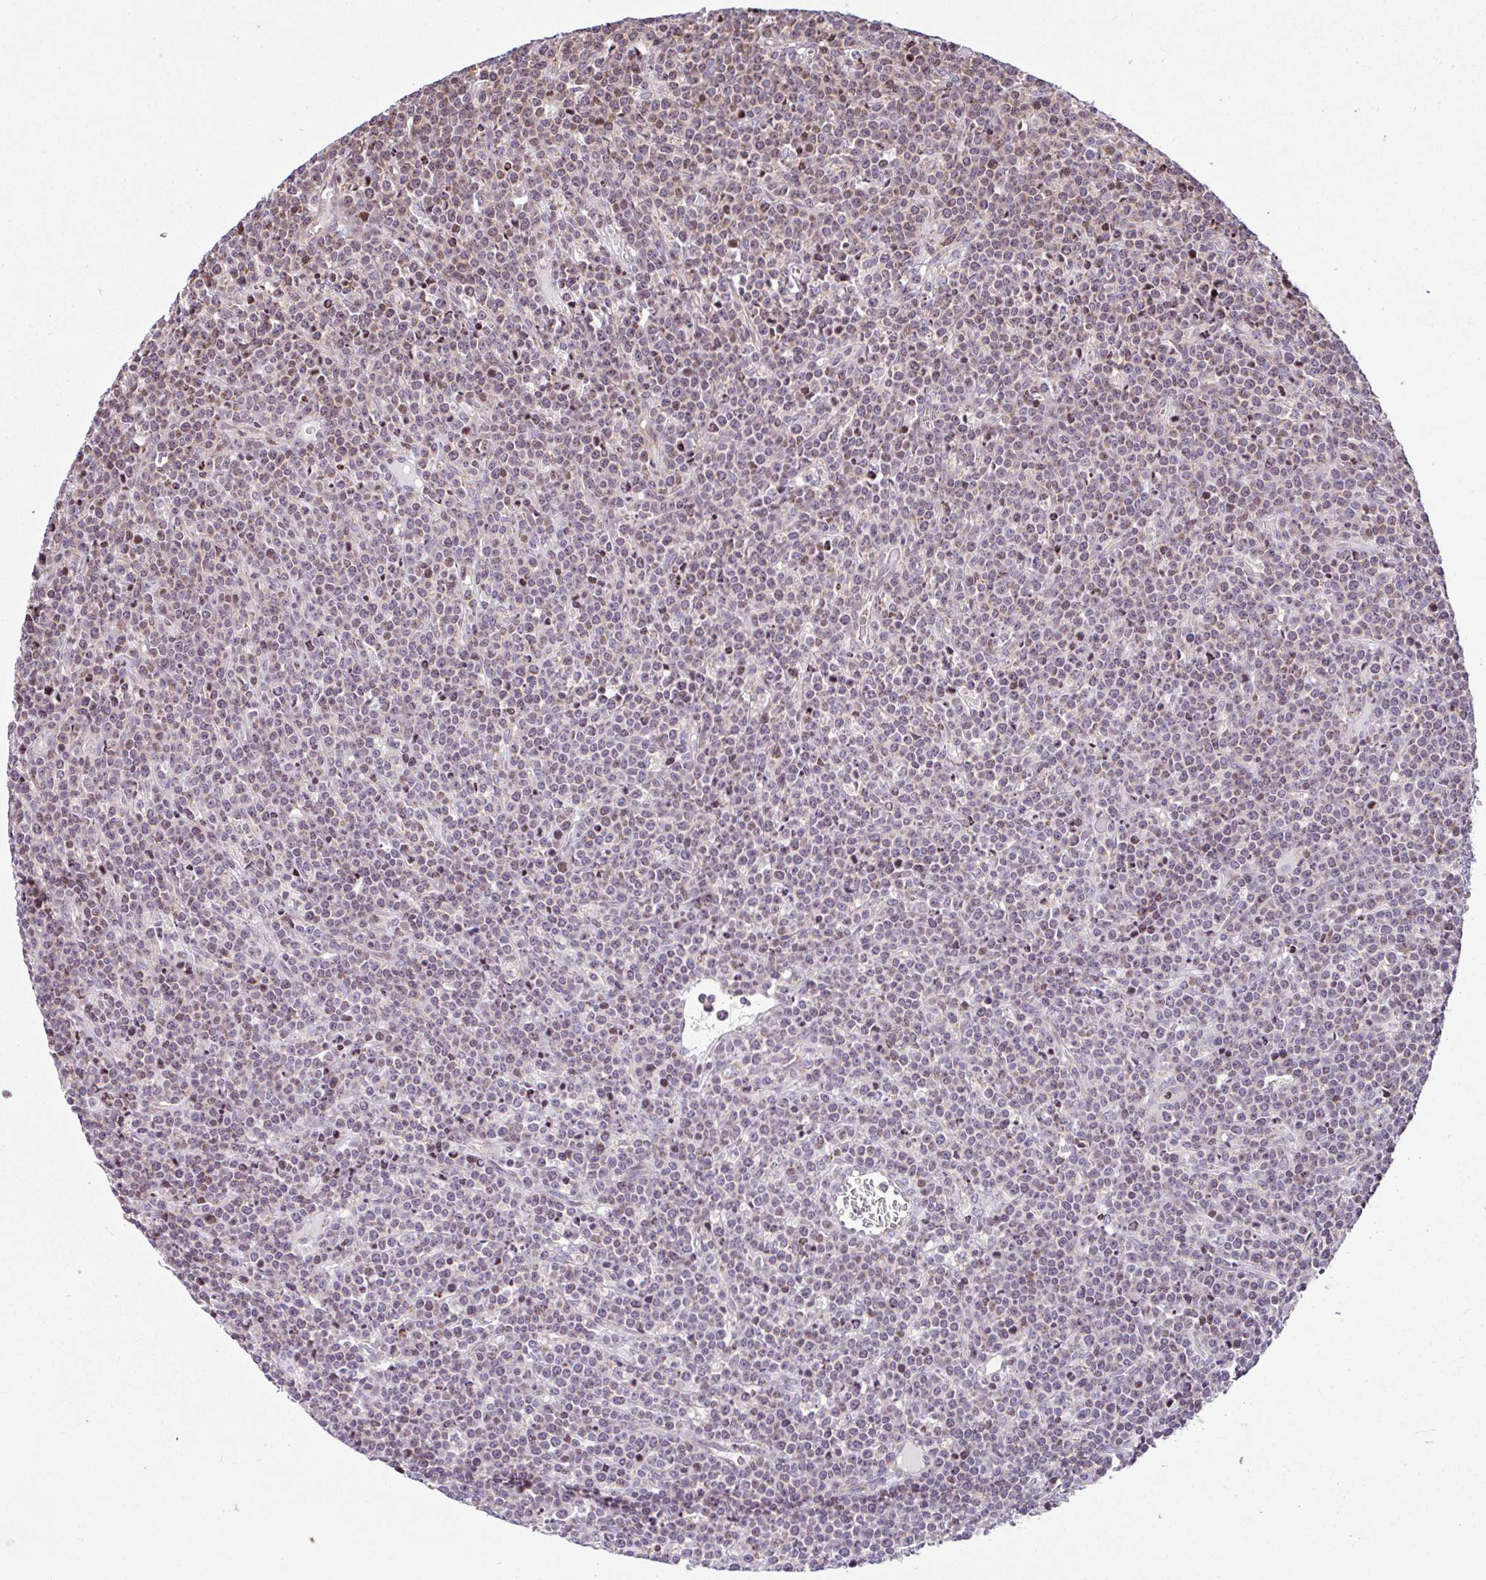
{"staining": {"intensity": "weak", "quantity": "25%-75%", "location": "cytoplasmic/membranous"}, "tissue": "lymphoma", "cell_type": "Tumor cells", "image_type": "cancer", "snomed": [{"axis": "morphology", "description": "Malignant lymphoma, non-Hodgkin's type, High grade"}, {"axis": "topography", "description": "Ovary"}], "caption": "This histopathology image demonstrates lymphoma stained with IHC to label a protein in brown. The cytoplasmic/membranous of tumor cells show weak positivity for the protein. Nuclei are counter-stained blue.", "gene": "FIGNL1", "patient": {"sex": "female", "age": 56}}